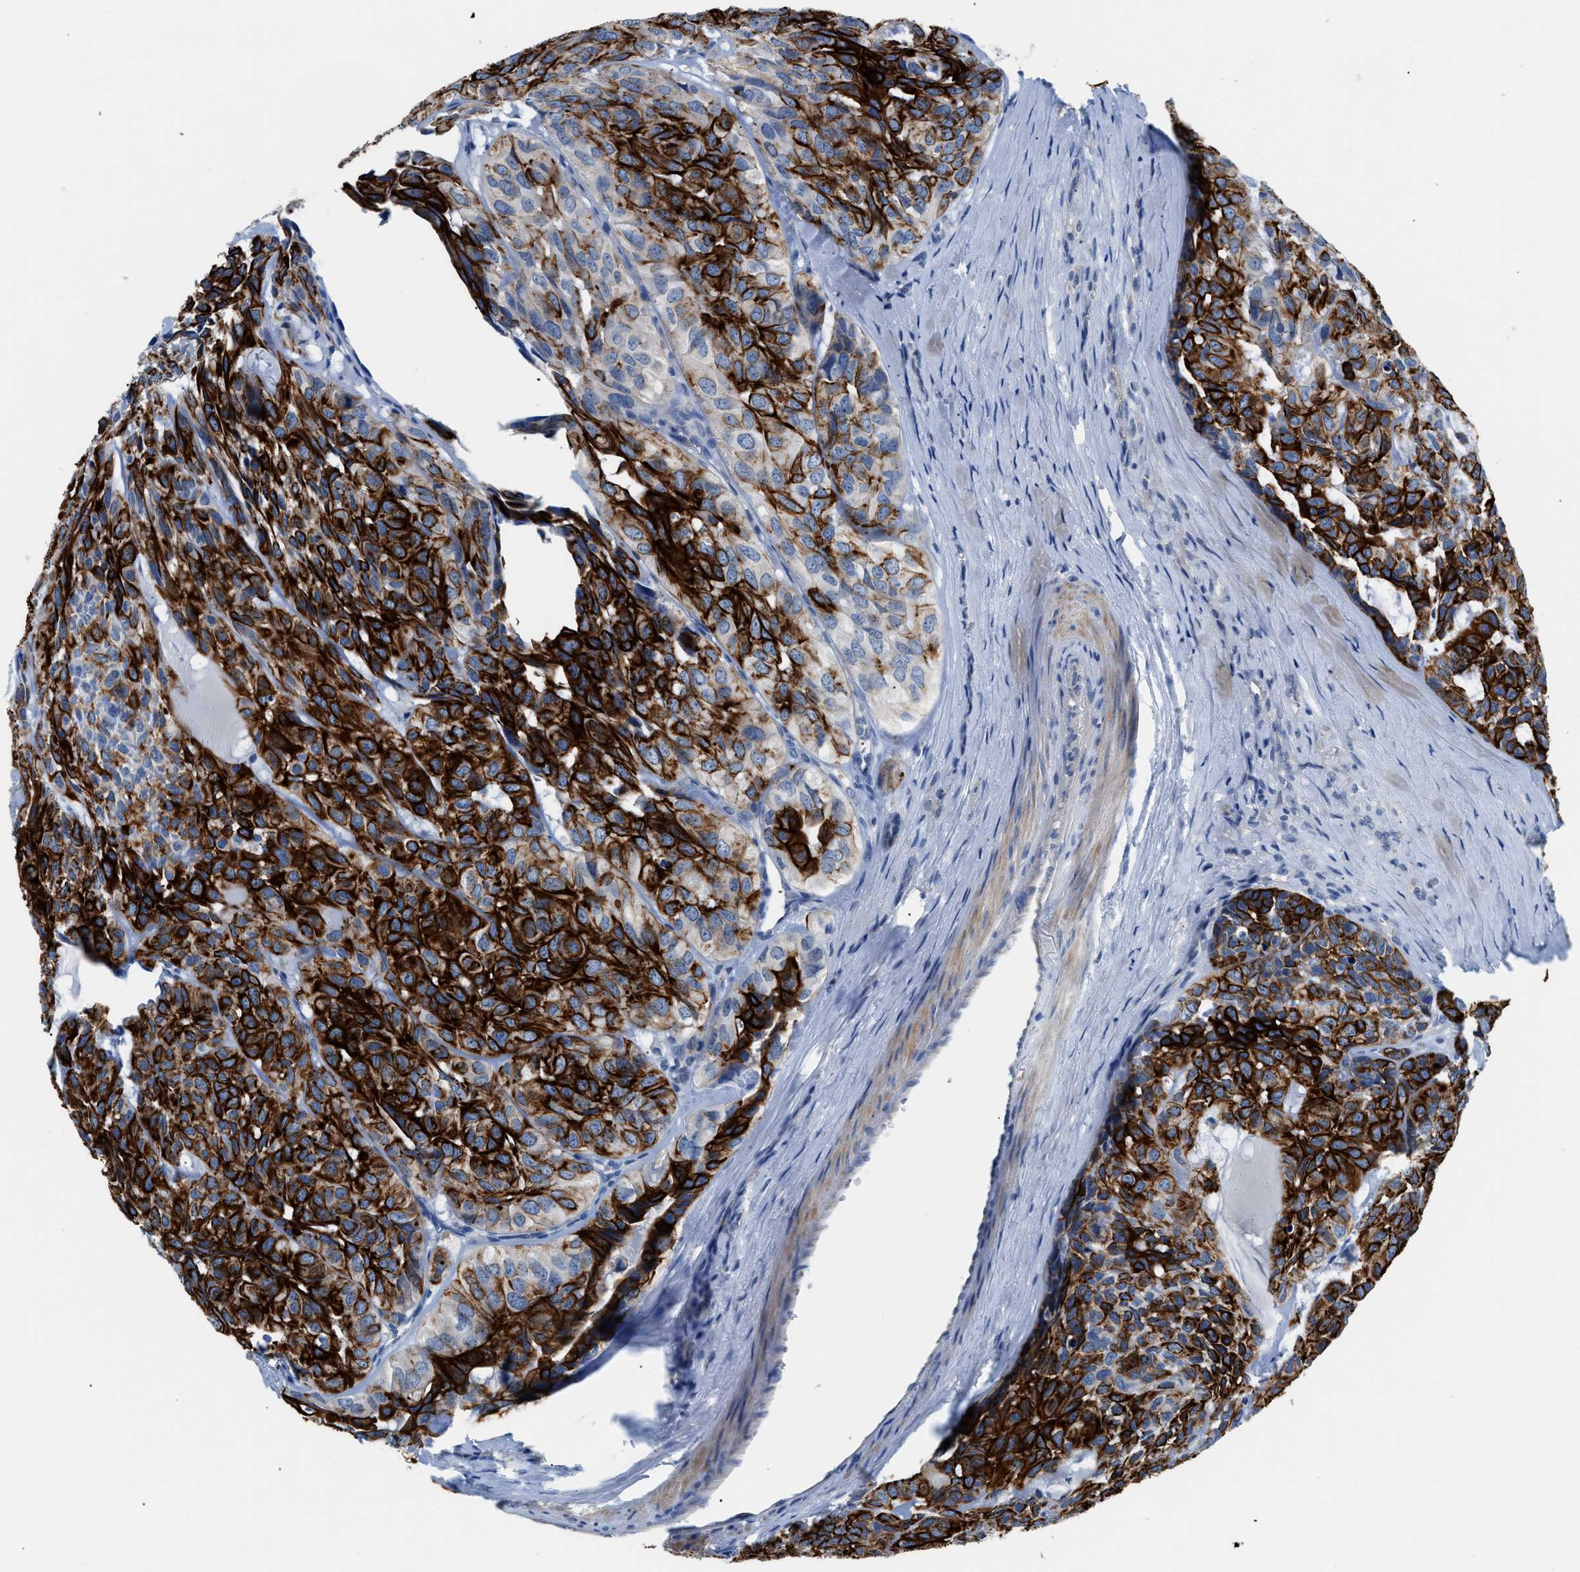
{"staining": {"intensity": "strong", "quantity": ">75%", "location": "cytoplasmic/membranous"}, "tissue": "head and neck cancer", "cell_type": "Tumor cells", "image_type": "cancer", "snomed": [{"axis": "morphology", "description": "Adenocarcinoma, NOS"}, {"axis": "topography", "description": "Salivary gland, NOS"}, {"axis": "topography", "description": "Head-Neck"}], "caption": "Immunohistochemical staining of head and neck cancer (adenocarcinoma) demonstrates high levels of strong cytoplasmic/membranous positivity in approximately >75% of tumor cells.", "gene": "SLC10A6", "patient": {"sex": "female", "age": 76}}